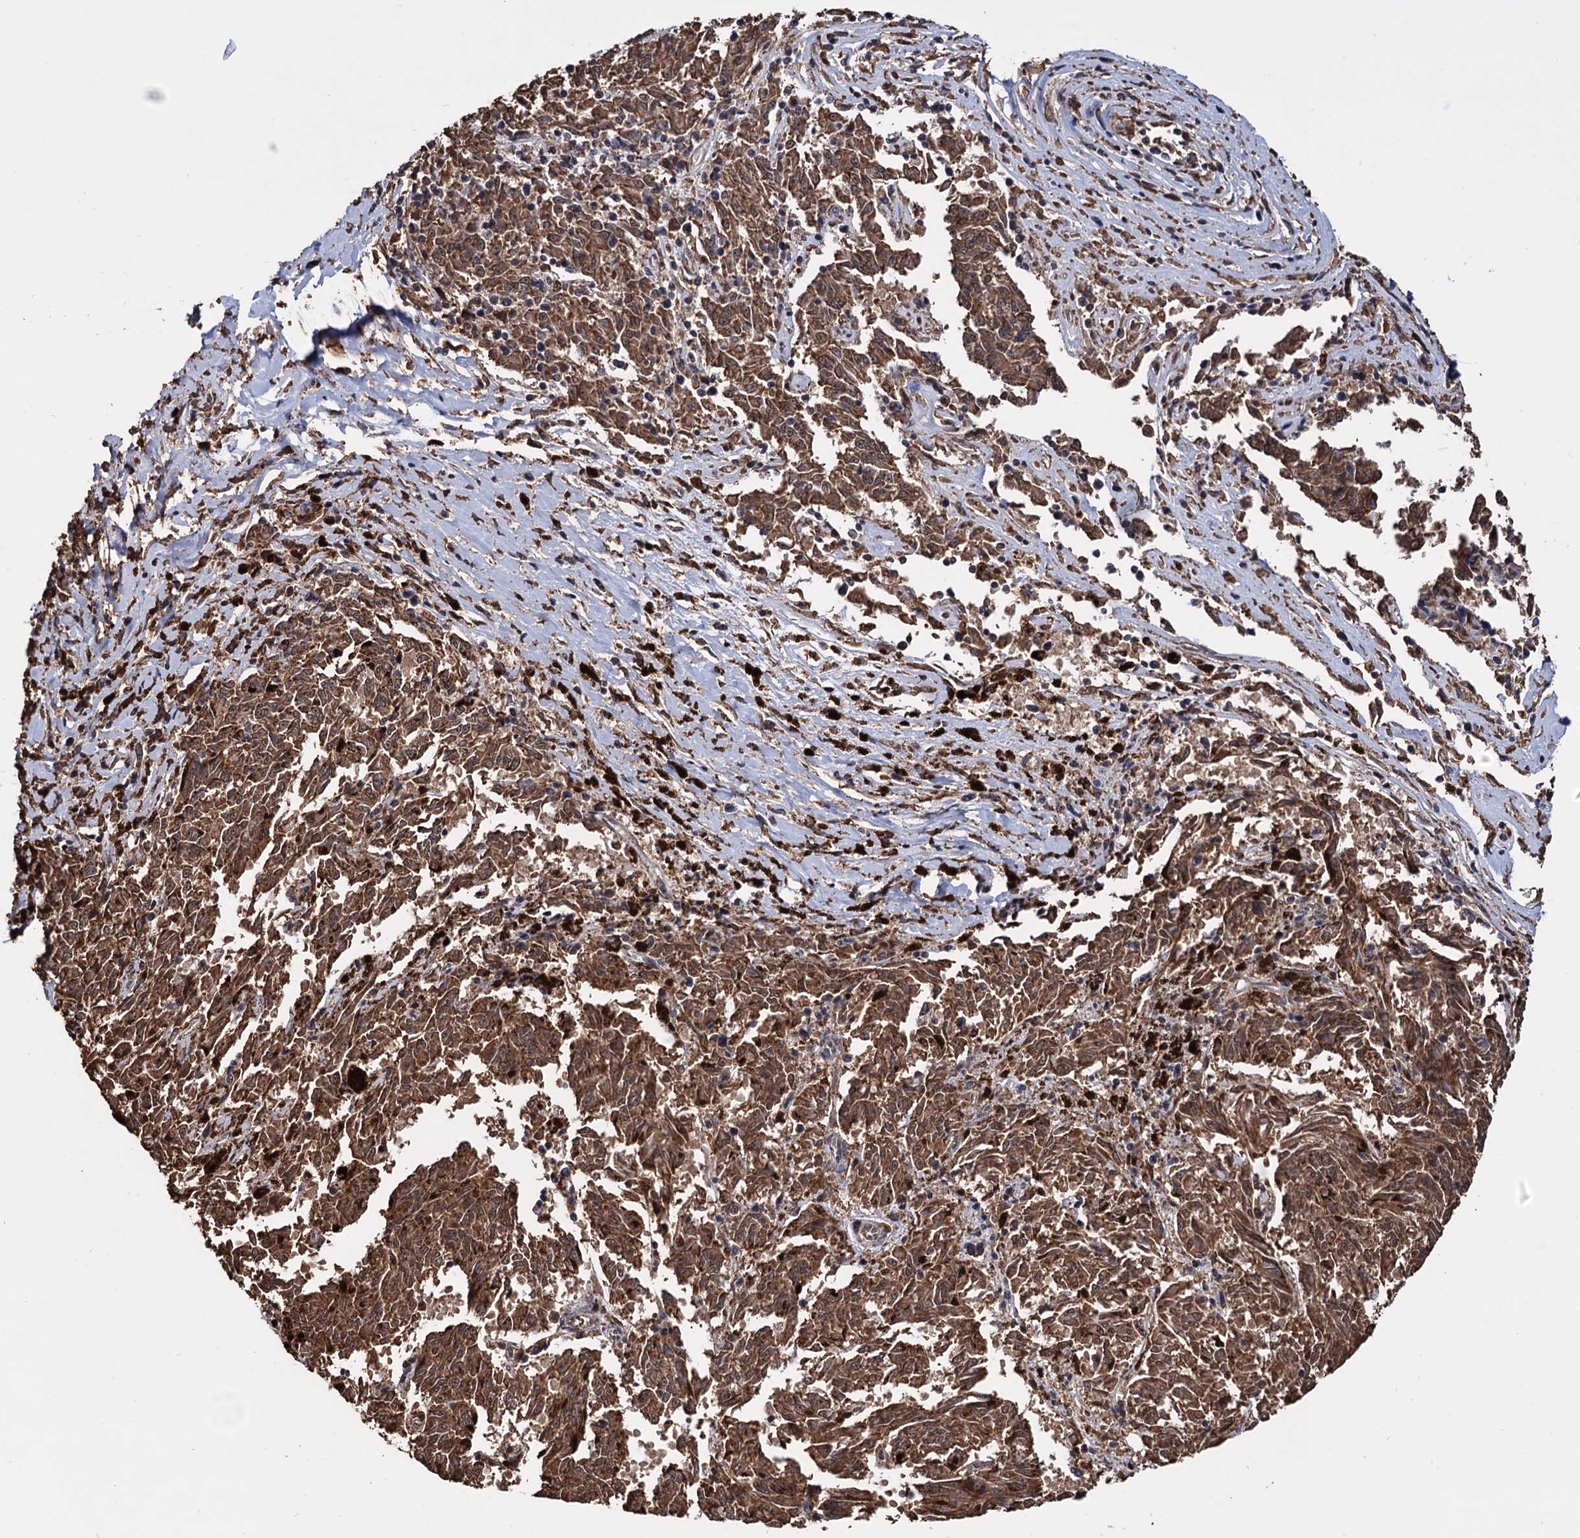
{"staining": {"intensity": "strong", "quantity": ">75%", "location": "cytoplasmic/membranous"}, "tissue": "melanoma", "cell_type": "Tumor cells", "image_type": "cancer", "snomed": [{"axis": "morphology", "description": "Malignant melanoma, NOS"}, {"axis": "topography", "description": "Skin"}], "caption": "Protein staining displays strong cytoplasmic/membranous expression in about >75% of tumor cells in malignant melanoma. (brown staining indicates protein expression, while blue staining denotes nuclei).", "gene": "TBC1D12", "patient": {"sex": "female", "age": 72}}